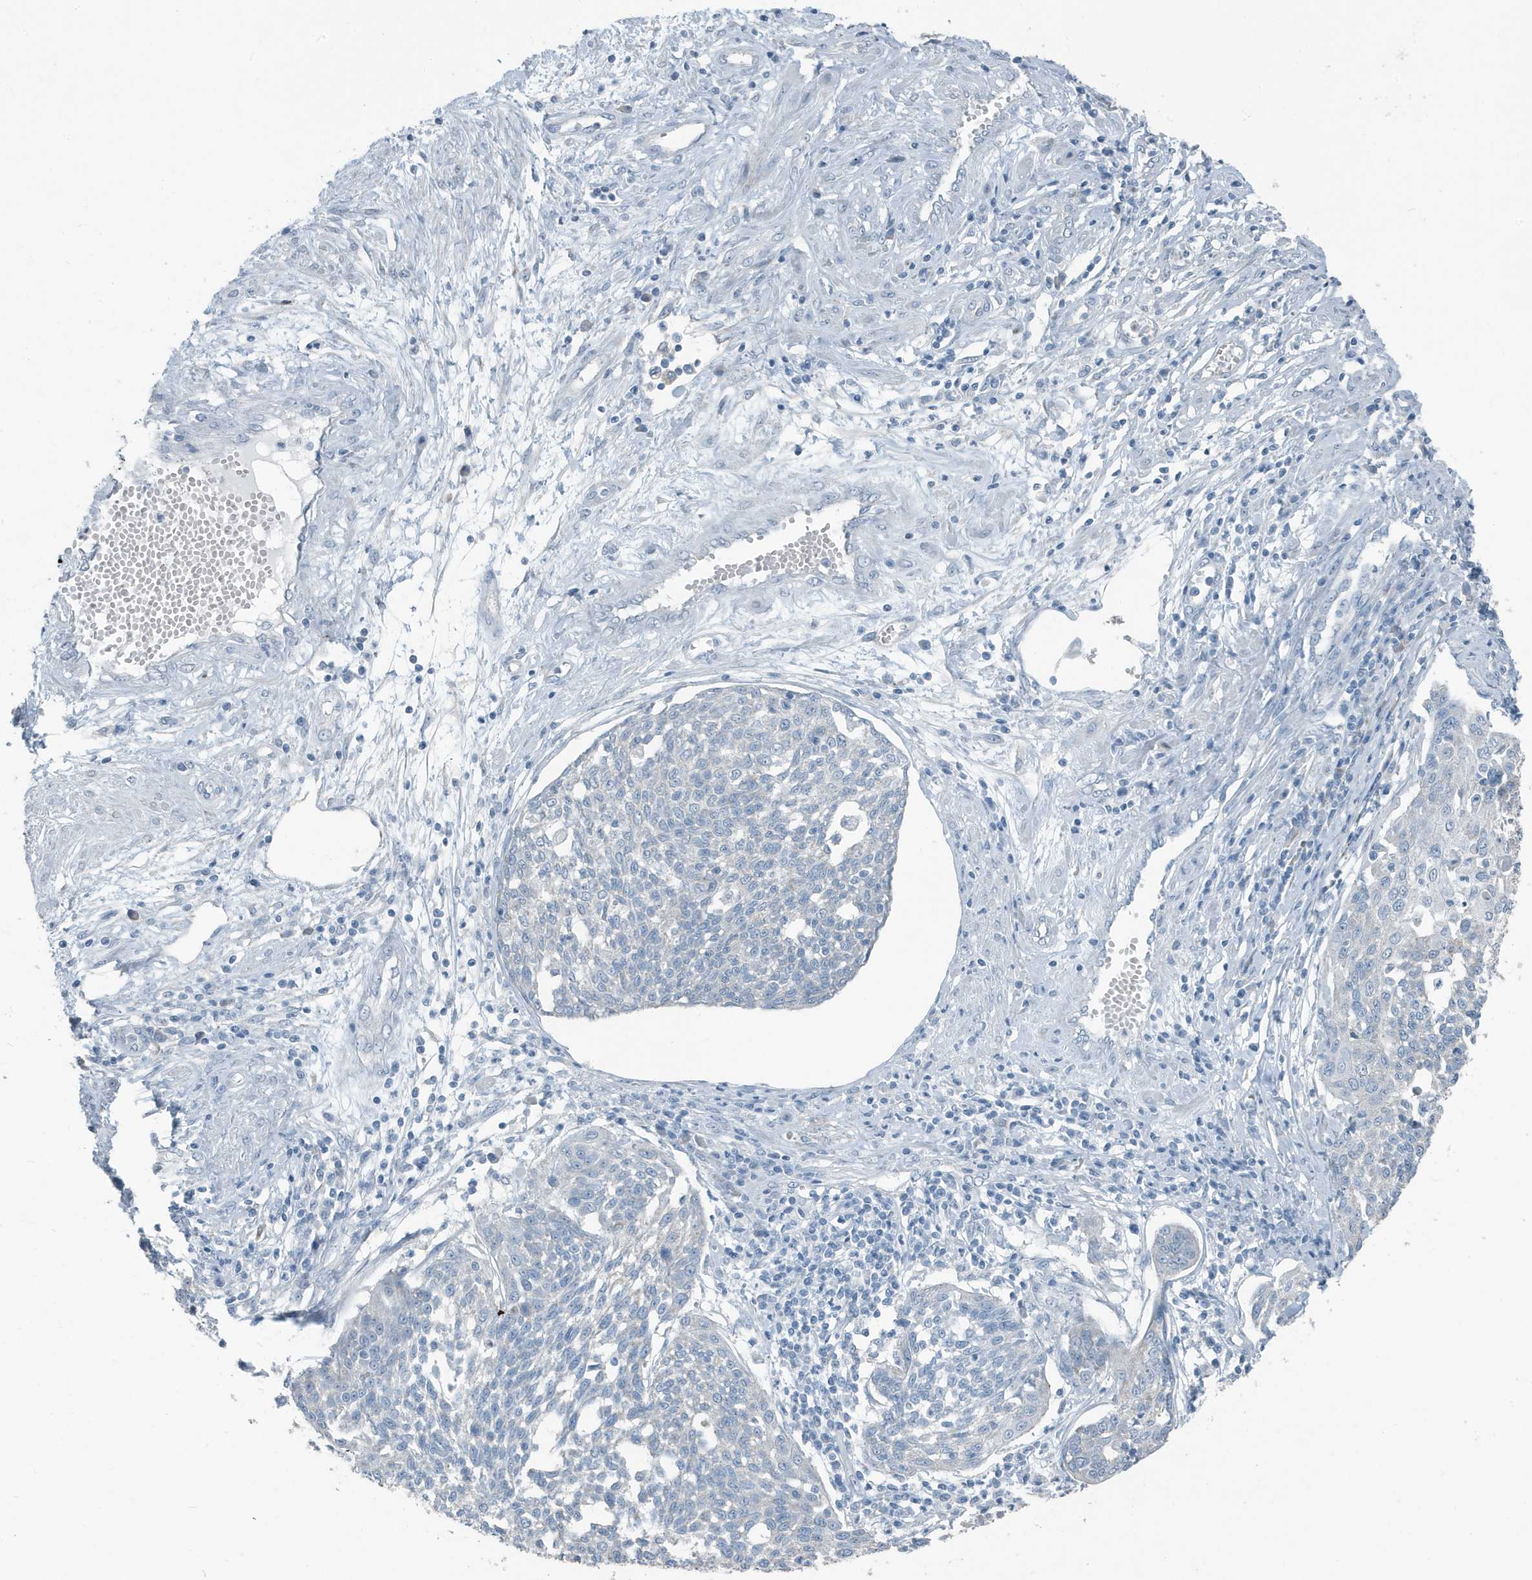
{"staining": {"intensity": "negative", "quantity": "none", "location": "none"}, "tissue": "cervical cancer", "cell_type": "Tumor cells", "image_type": "cancer", "snomed": [{"axis": "morphology", "description": "Squamous cell carcinoma, NOS"}, {"axis": "topography", "description": "Cervix"}], "caption": "A photomicrograph of human cervical cancer (squamous cell carcinoma) is negative for staining in tumor cells.", "gene": "FAM162A", "patient": {"sex": "female", "age": 34}}